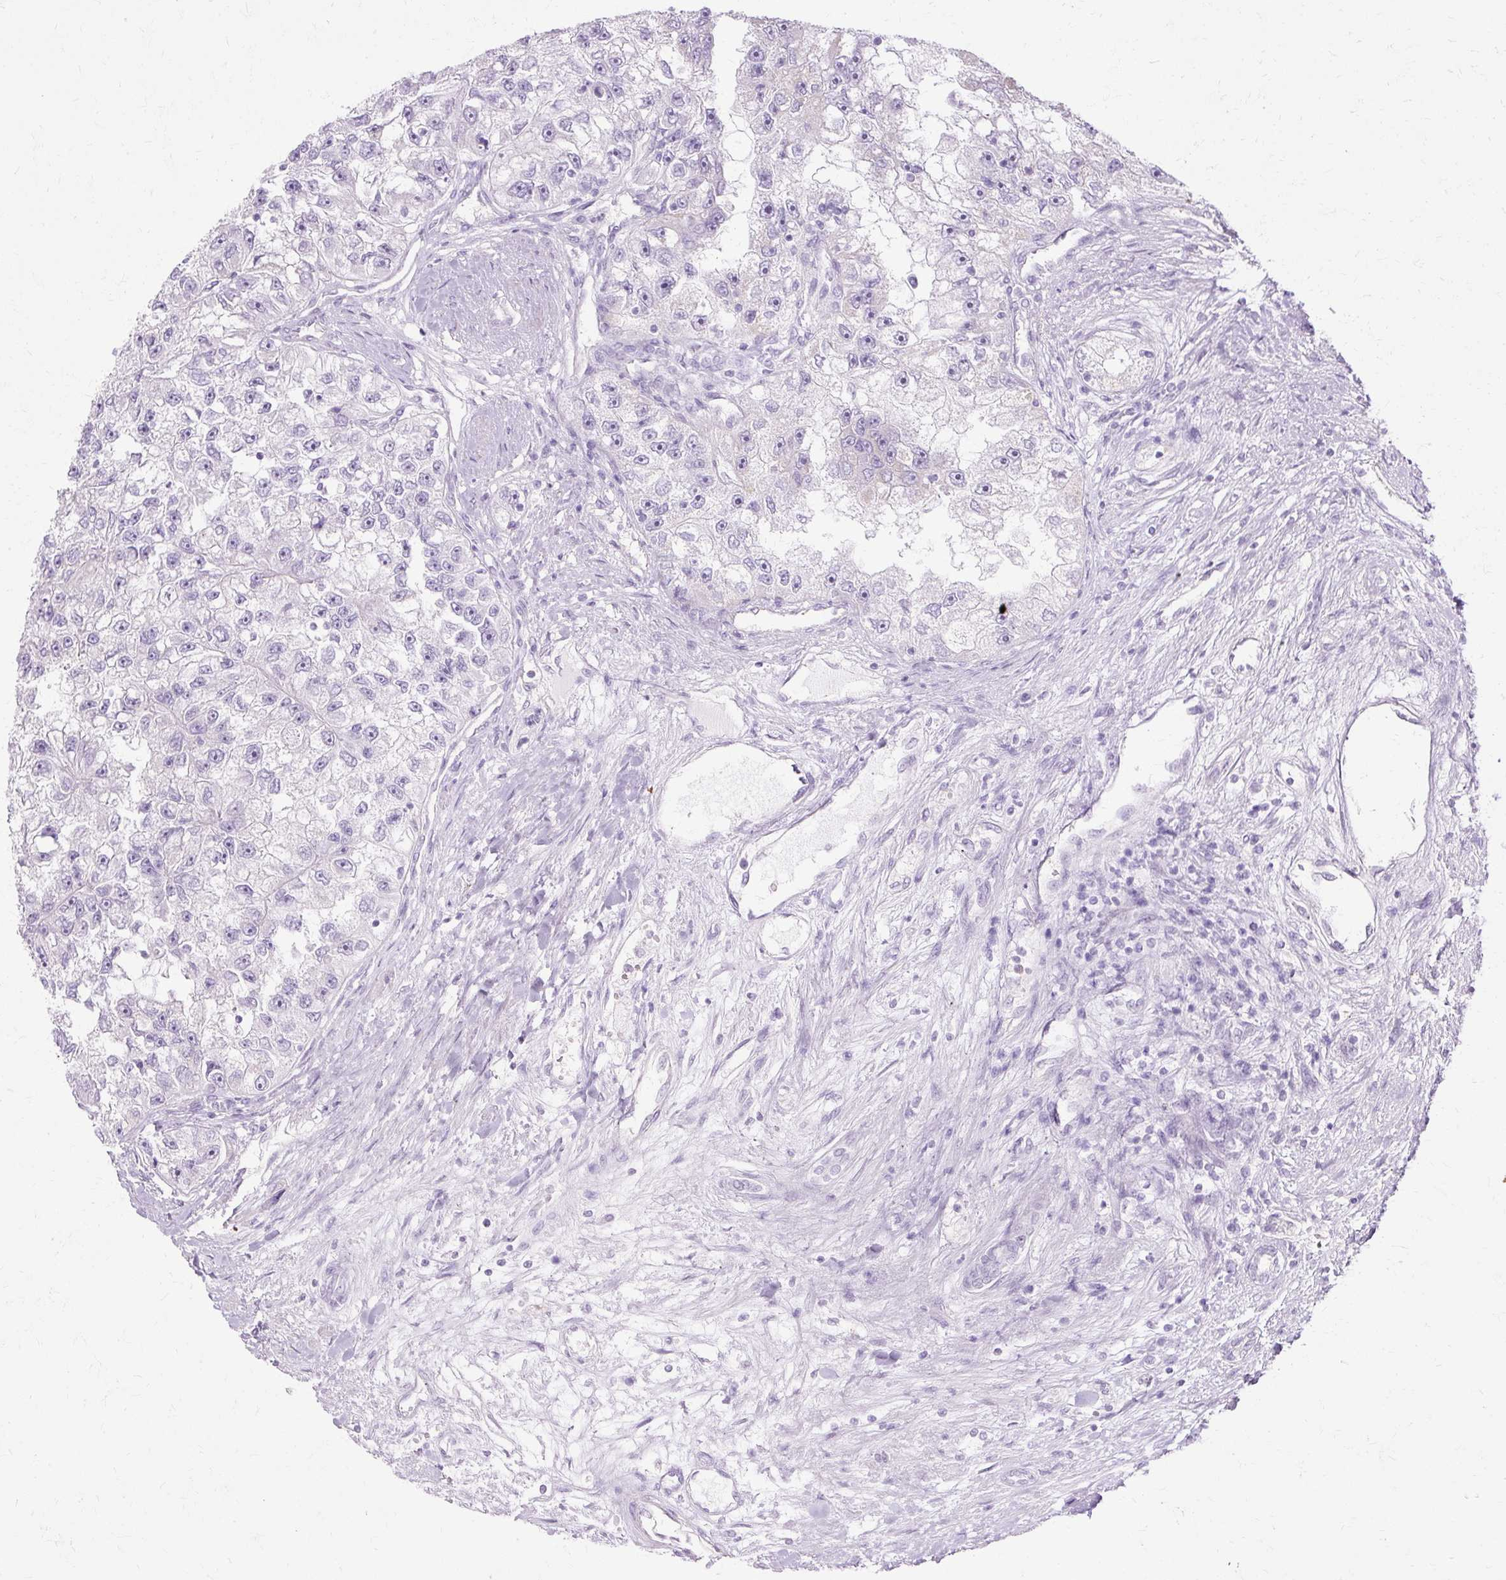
{"staining": {"intensity": "negative", "quantity": "none", "location": "none"}, "tissue": "renal cancer", "cell_type": "Tumor cells", "image_type": "cancer", "snomed": [{"axis": "morphology", "description": "Adenocarcinoma, NOS"}, {"axis": "topography", "description": "Kidney"}], "caption": "High power microscopy histopathology image of an immunohistochemistry photomicrograph of renal adenocarcinoma, revealing no significant positivity in tumor cells.", "gene": "HSD11B1", "patient": {"sex": "male", "age": 63}}